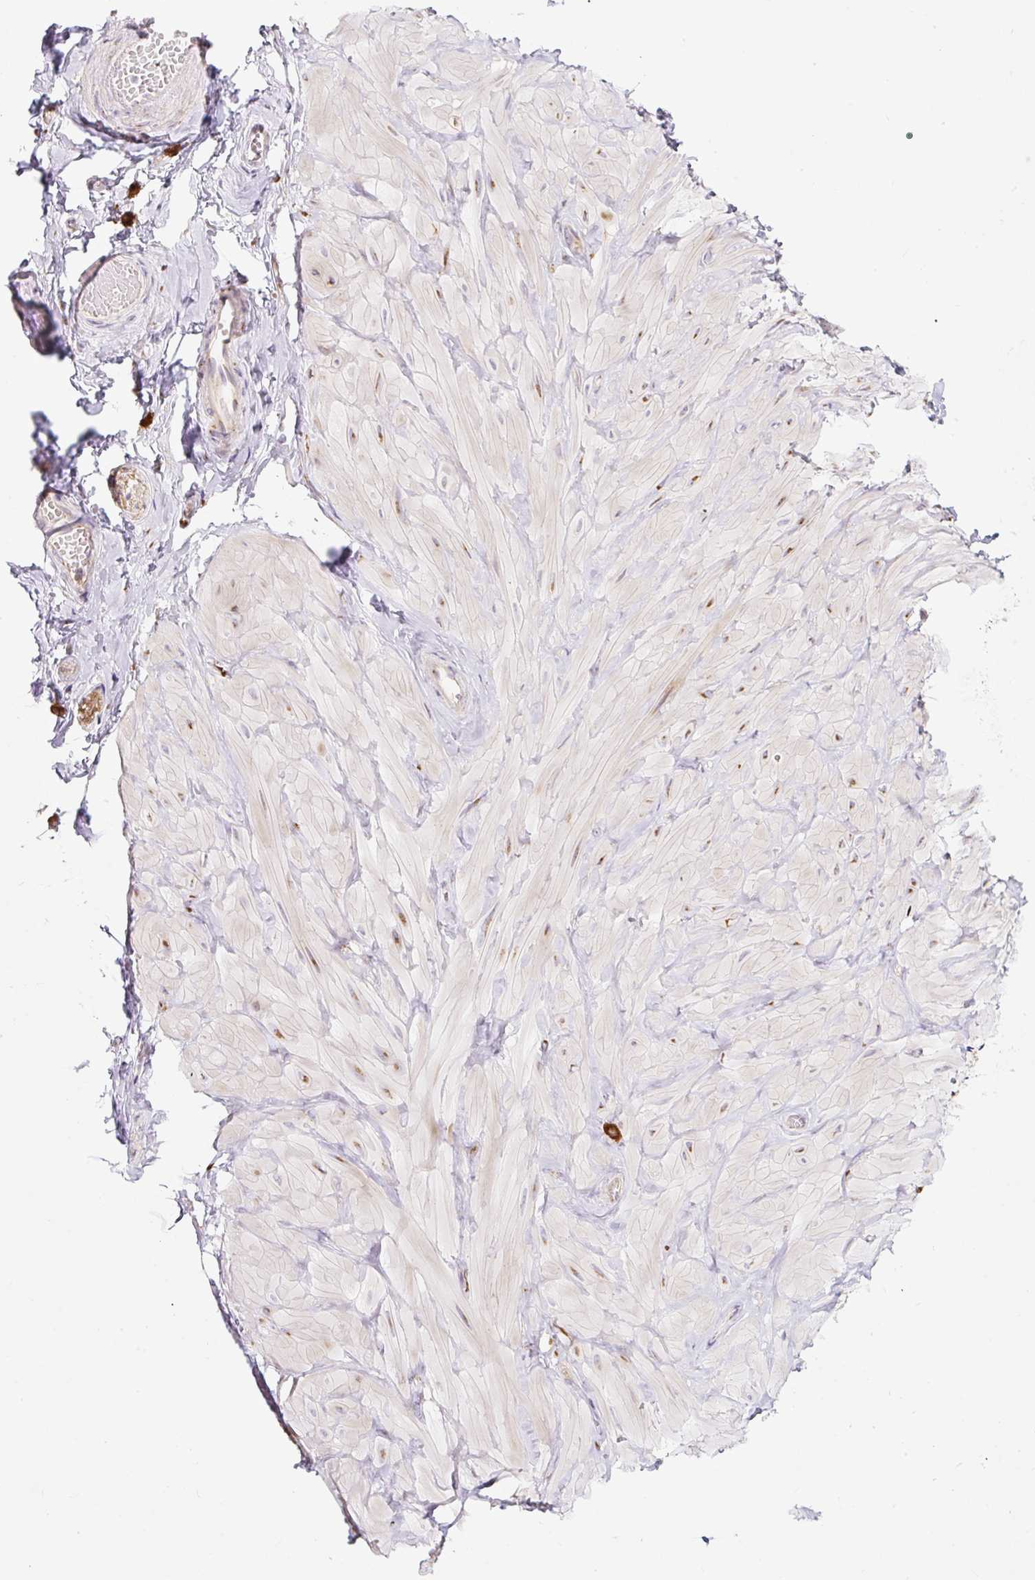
{"staining": {"intensity": "negative", "quantity": "none", "location": "none"}, "tissue": "adipose tissue", "cell_type": "Adipocytes", "image_type": "normal", "snomed": [{"axis": "morphology", "description": "Normal tissue, NOS"}, {"axis": "topography", "description": "Soft tissue"}, {"axis": "topography", "description": "Adipose tissue"}, {"axis": "topography", "description": "Vascular tissue"}, {"axis": "topography", "description": "Peripheral nerve tissue"}], "caption": "High power microscopy photomicrograph of an immunohistochemistry micrograph of unremarkable adipose tissue, revealing no significant expression in adipocytes.", "gene": "MLX", "patient": {"sex": "male", "age": 29}}